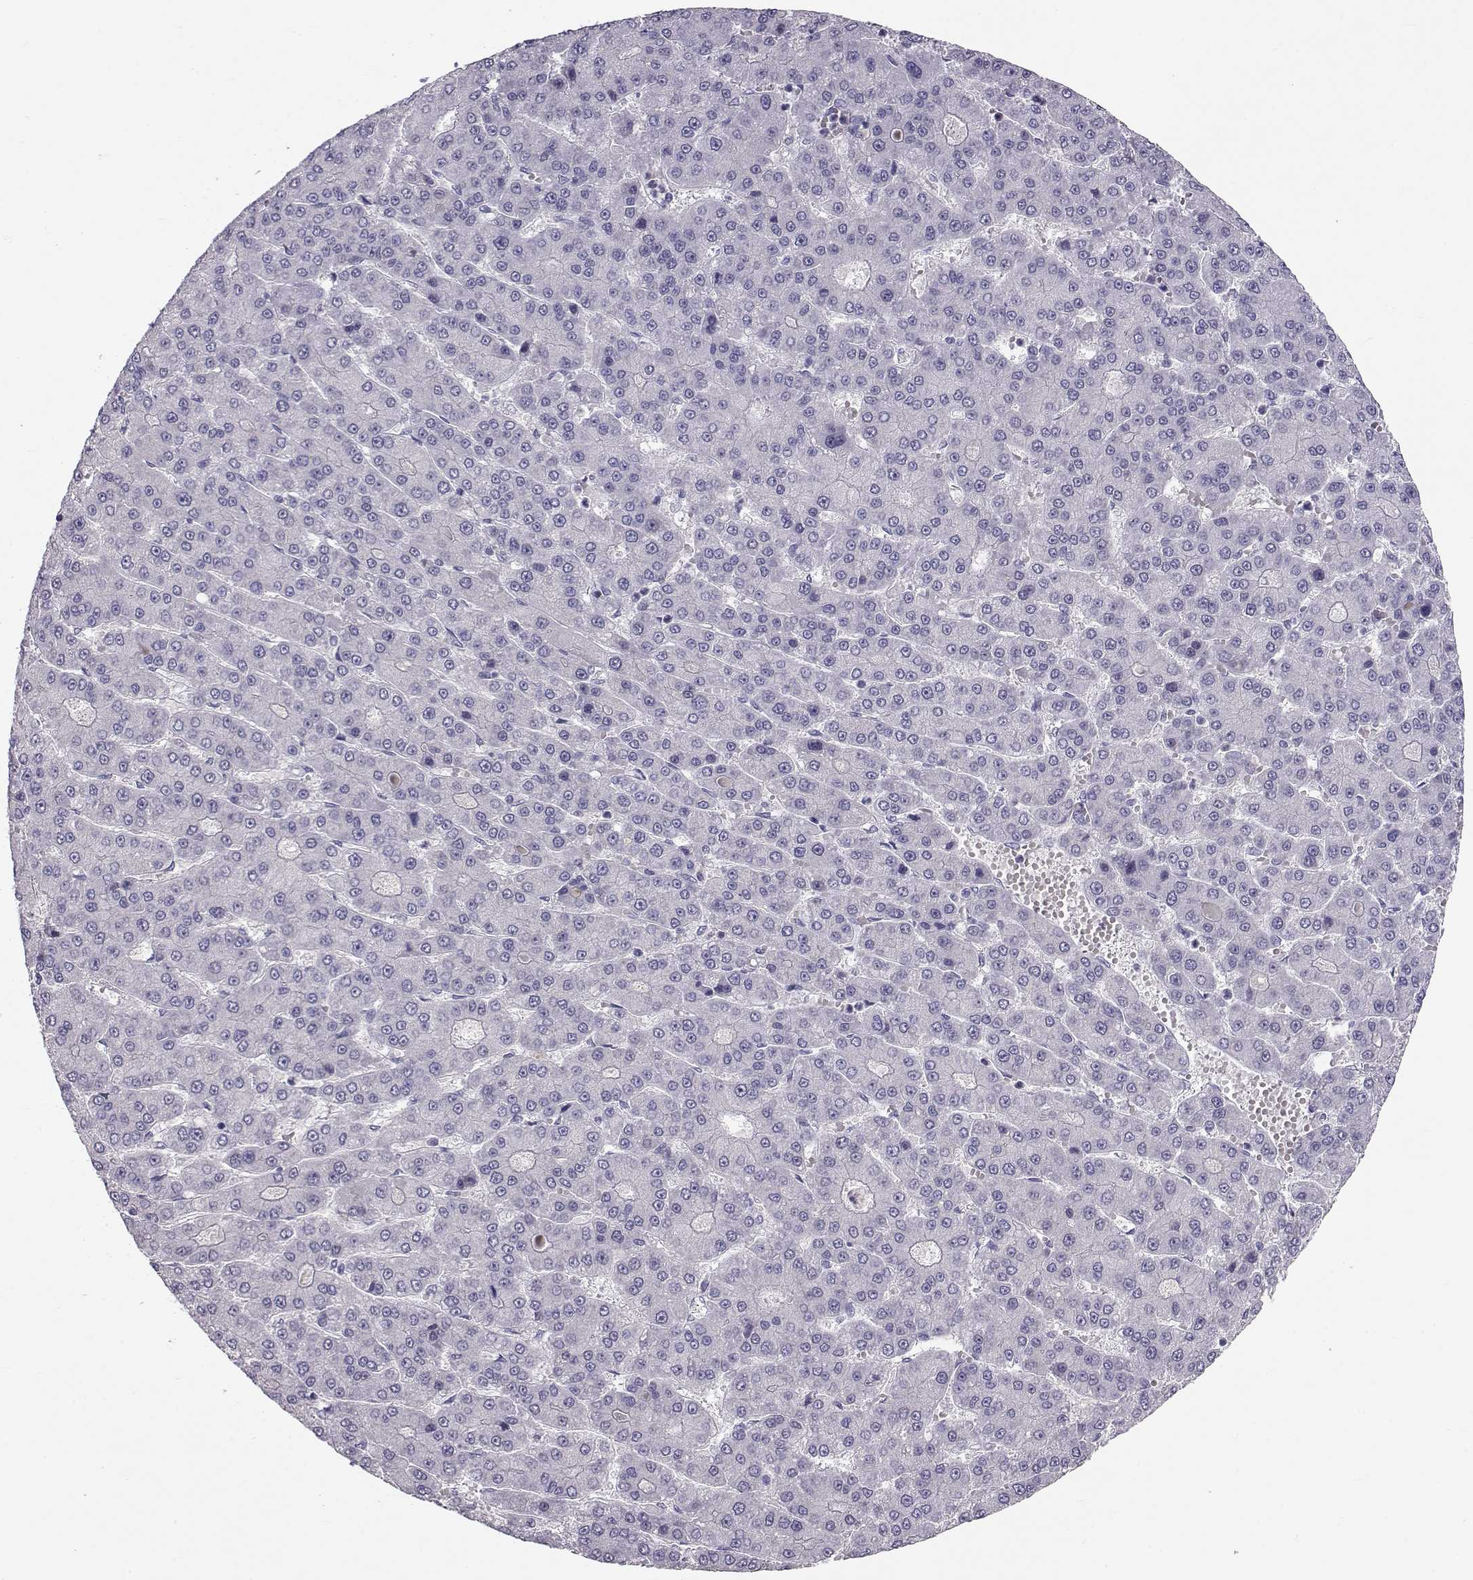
{"staining": {"intensity": "negative", "quantity": "none", "location": "none"}, "tissue": "liver cancer", "cell_type": "Tumor cells", "image_type": "cancer", "snomed": [{"axis": "morphology", "description": "Carcinoma, Hepatocellular, NOS"}, {"axis": "topography", "description": "Liver"}], "caption": "Protein analysis of liver hepatocellular carcinoma shows no significant staining in tumor cells.", "gene": "GPR26", "patient": {"sex": "male", "age": 70}}